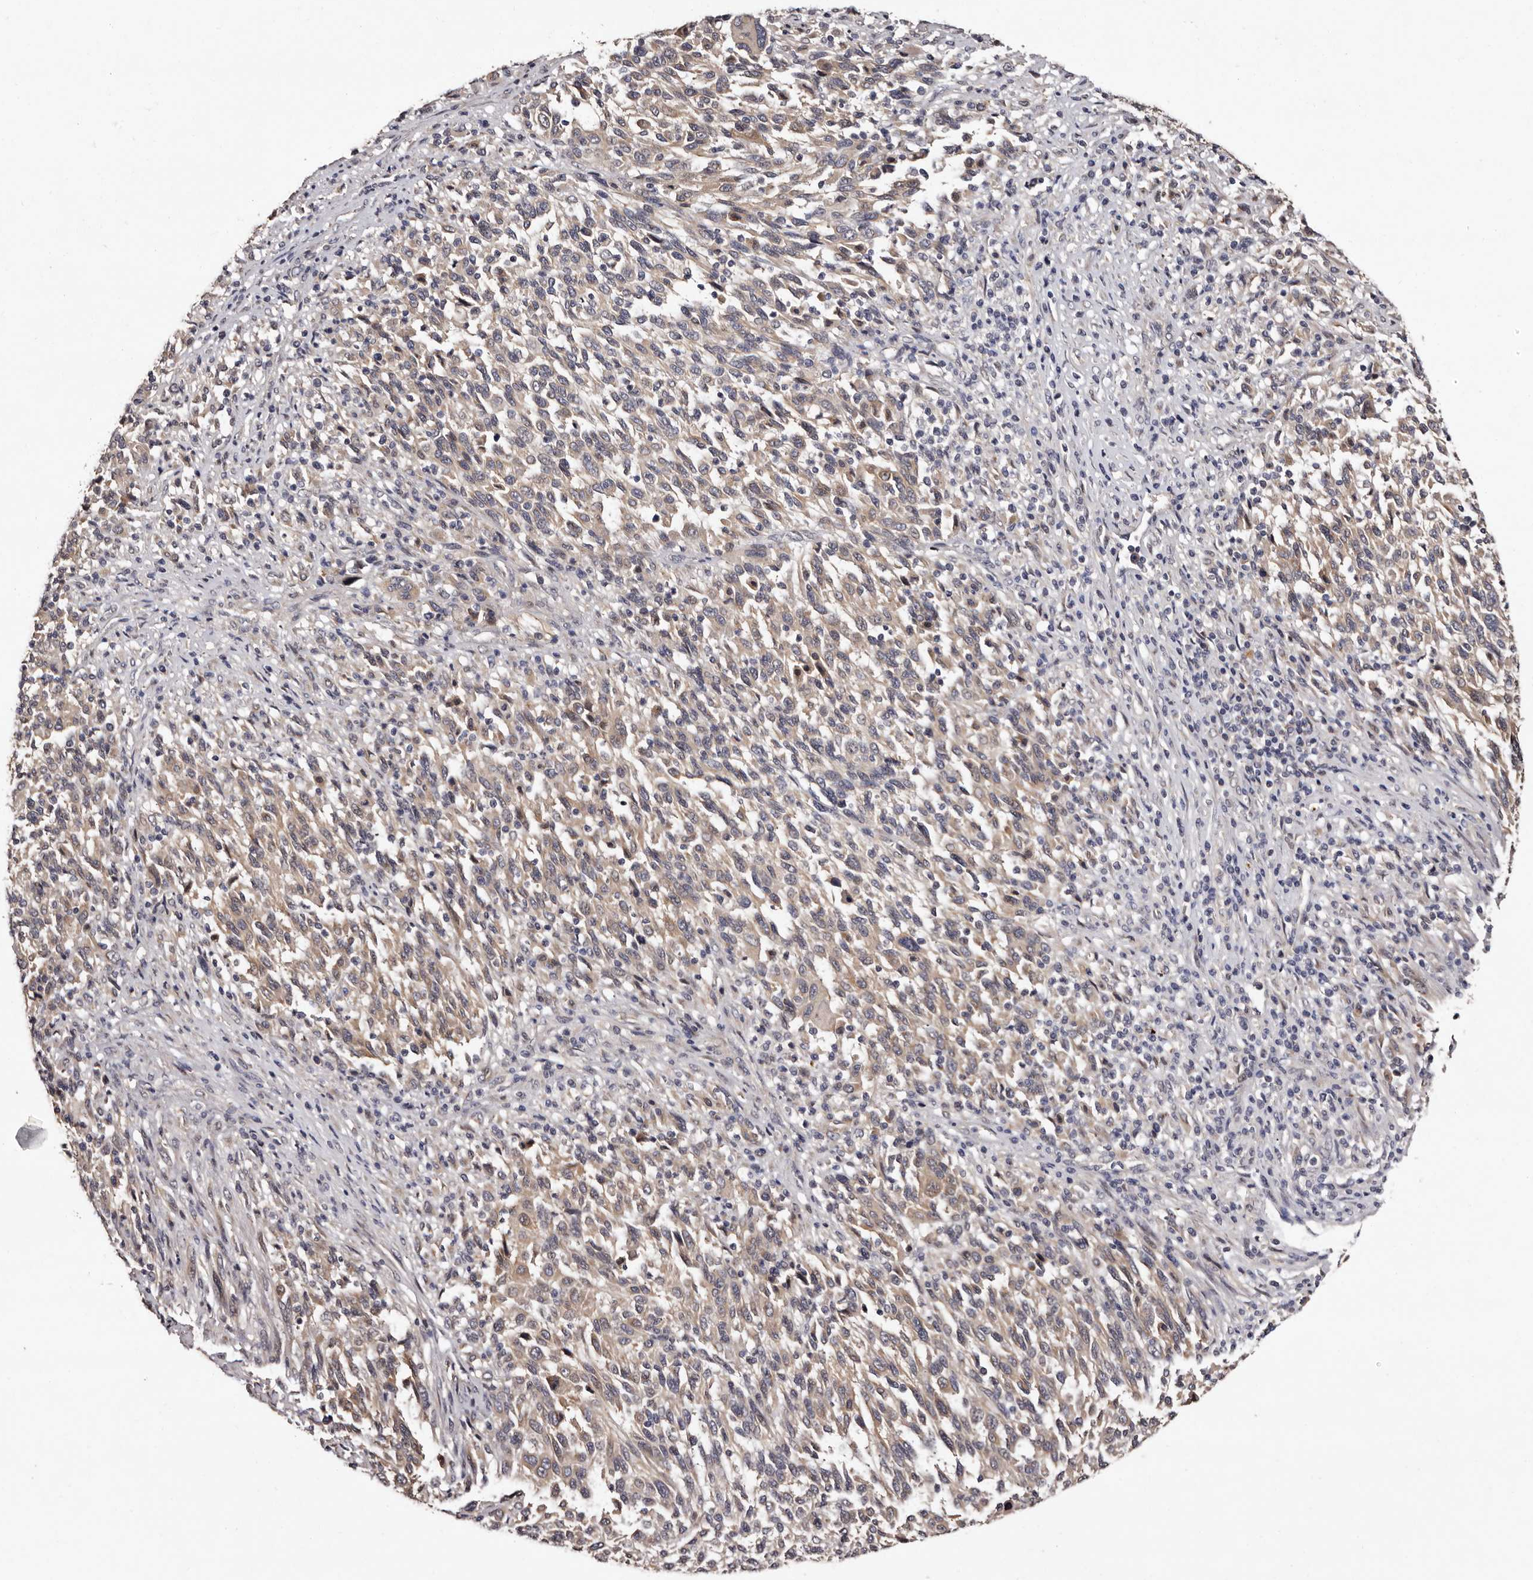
{"staining": {"intensity": "weak", "quantity": "25%-75%", "location": "cytoplasmic/membranous"}, "tissue": "melanoma", "cell_type": "Tumor cells", "image_type": "cancer", "snomed": [{"axis": "morphology", "description": "Malignant melanoma, Metastatic site"}, {"axis": "topography", "description": "Lymph node"}], "caption": "Protein expression analysis of human malignant melanoma (metastatic site) reveals weak cytoplasmic/membranous expression in approximately 25%-75% of tumor cells.", "gene": "FAM91A1", "patient": {"sex": "male", "age": 61}}